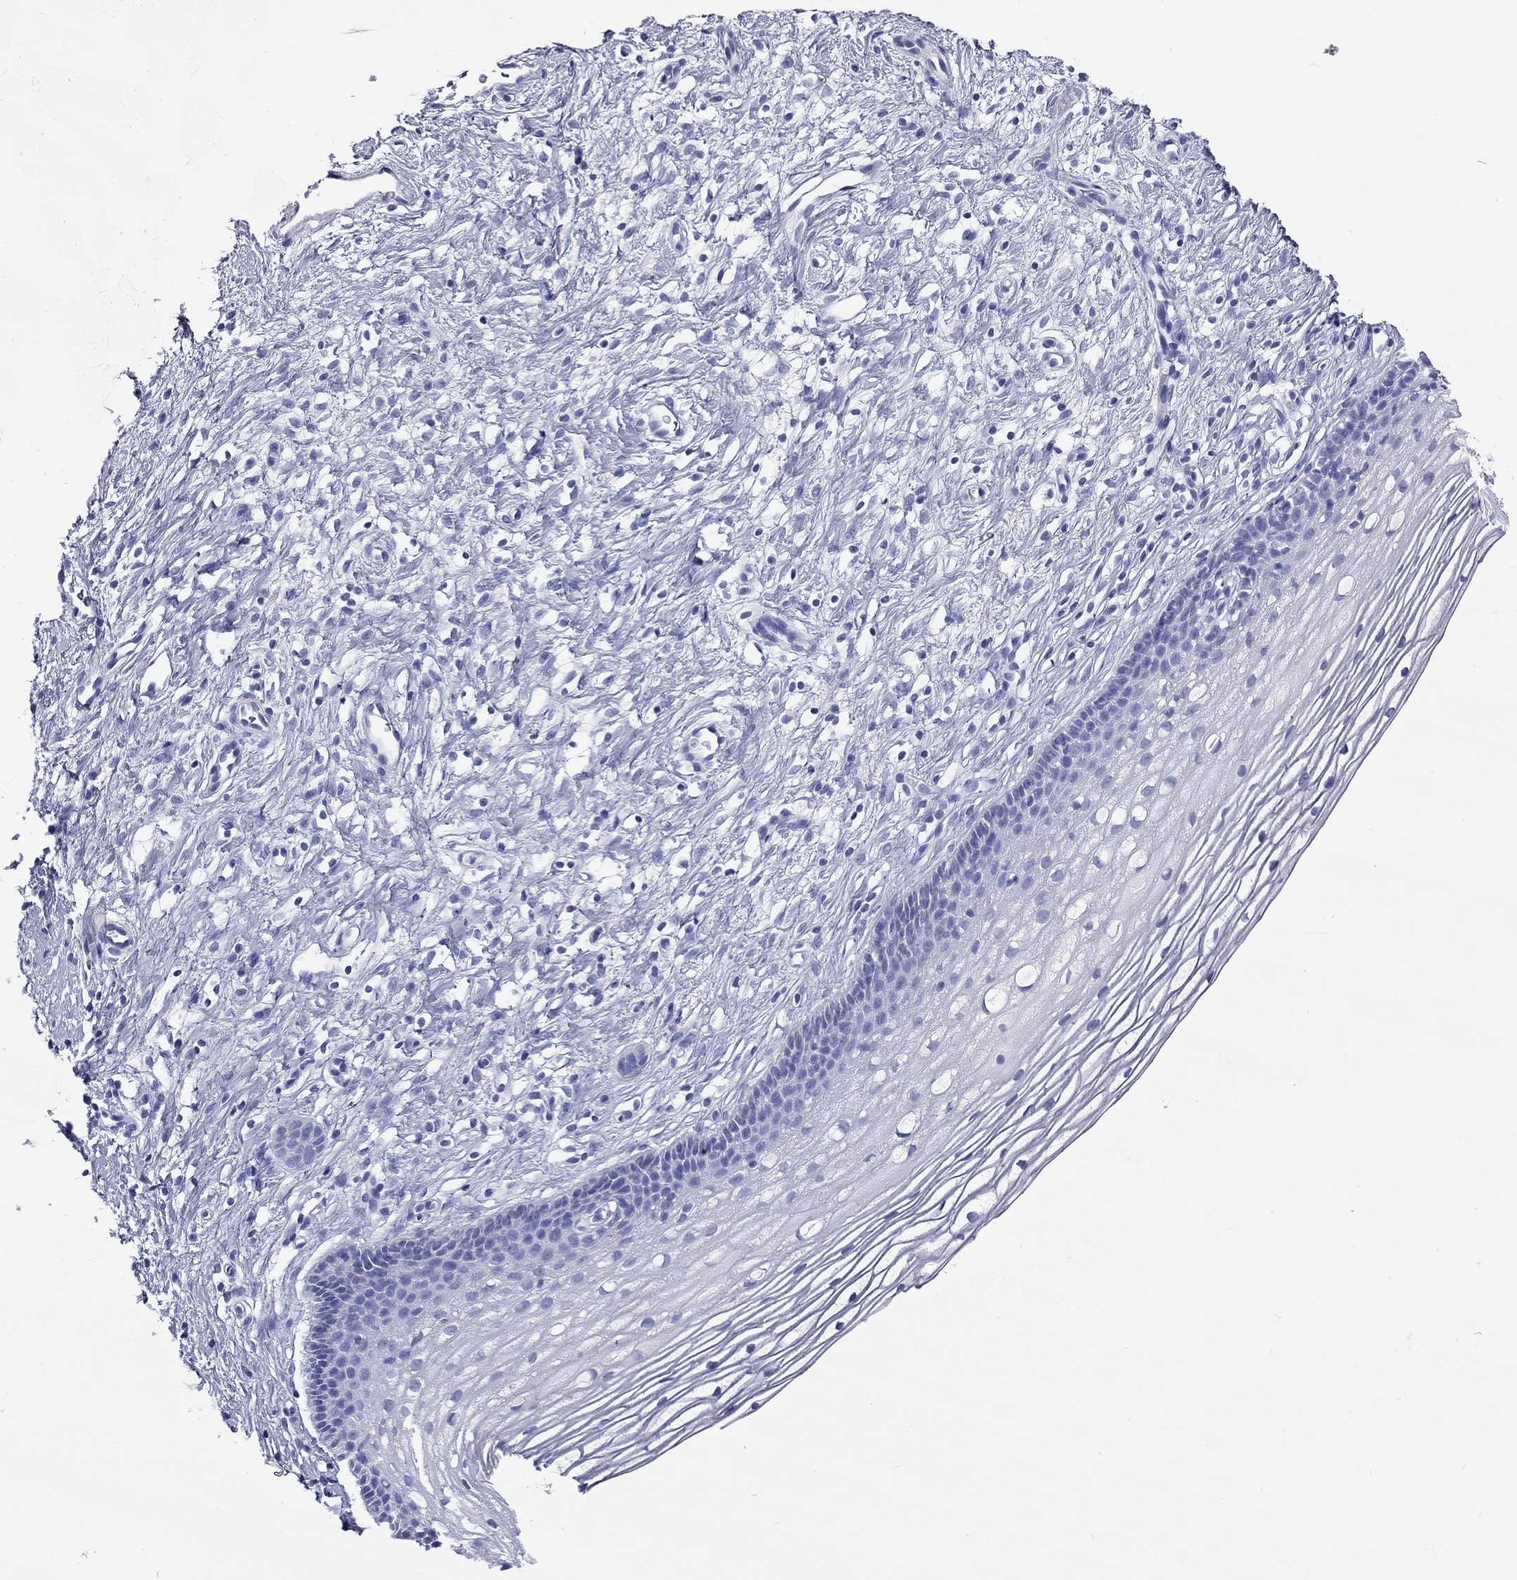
{"staining": {"intensity": "negative", "quantity": "none", "location": "none"}, "tissue": "cervix", "cell_type": "Squamous epithelial cells", "image_type": "normal", "snomed": [{"axis": "morphology", "description": "Normal tissue, NOS"}, {"axis": "topography", "description": "Cervix"}], "caption": "High magnification brightfield microscopy of normal cervix stained with DAB (brown) and counterstained with hematoxylin (blue): squamous epithelial cells show no significant staining. (Immunohistochemistry, brightfield microscopy, high magnification).", "gene": "DPY19L2", "patient": {"sex": "female", "age": 39}}